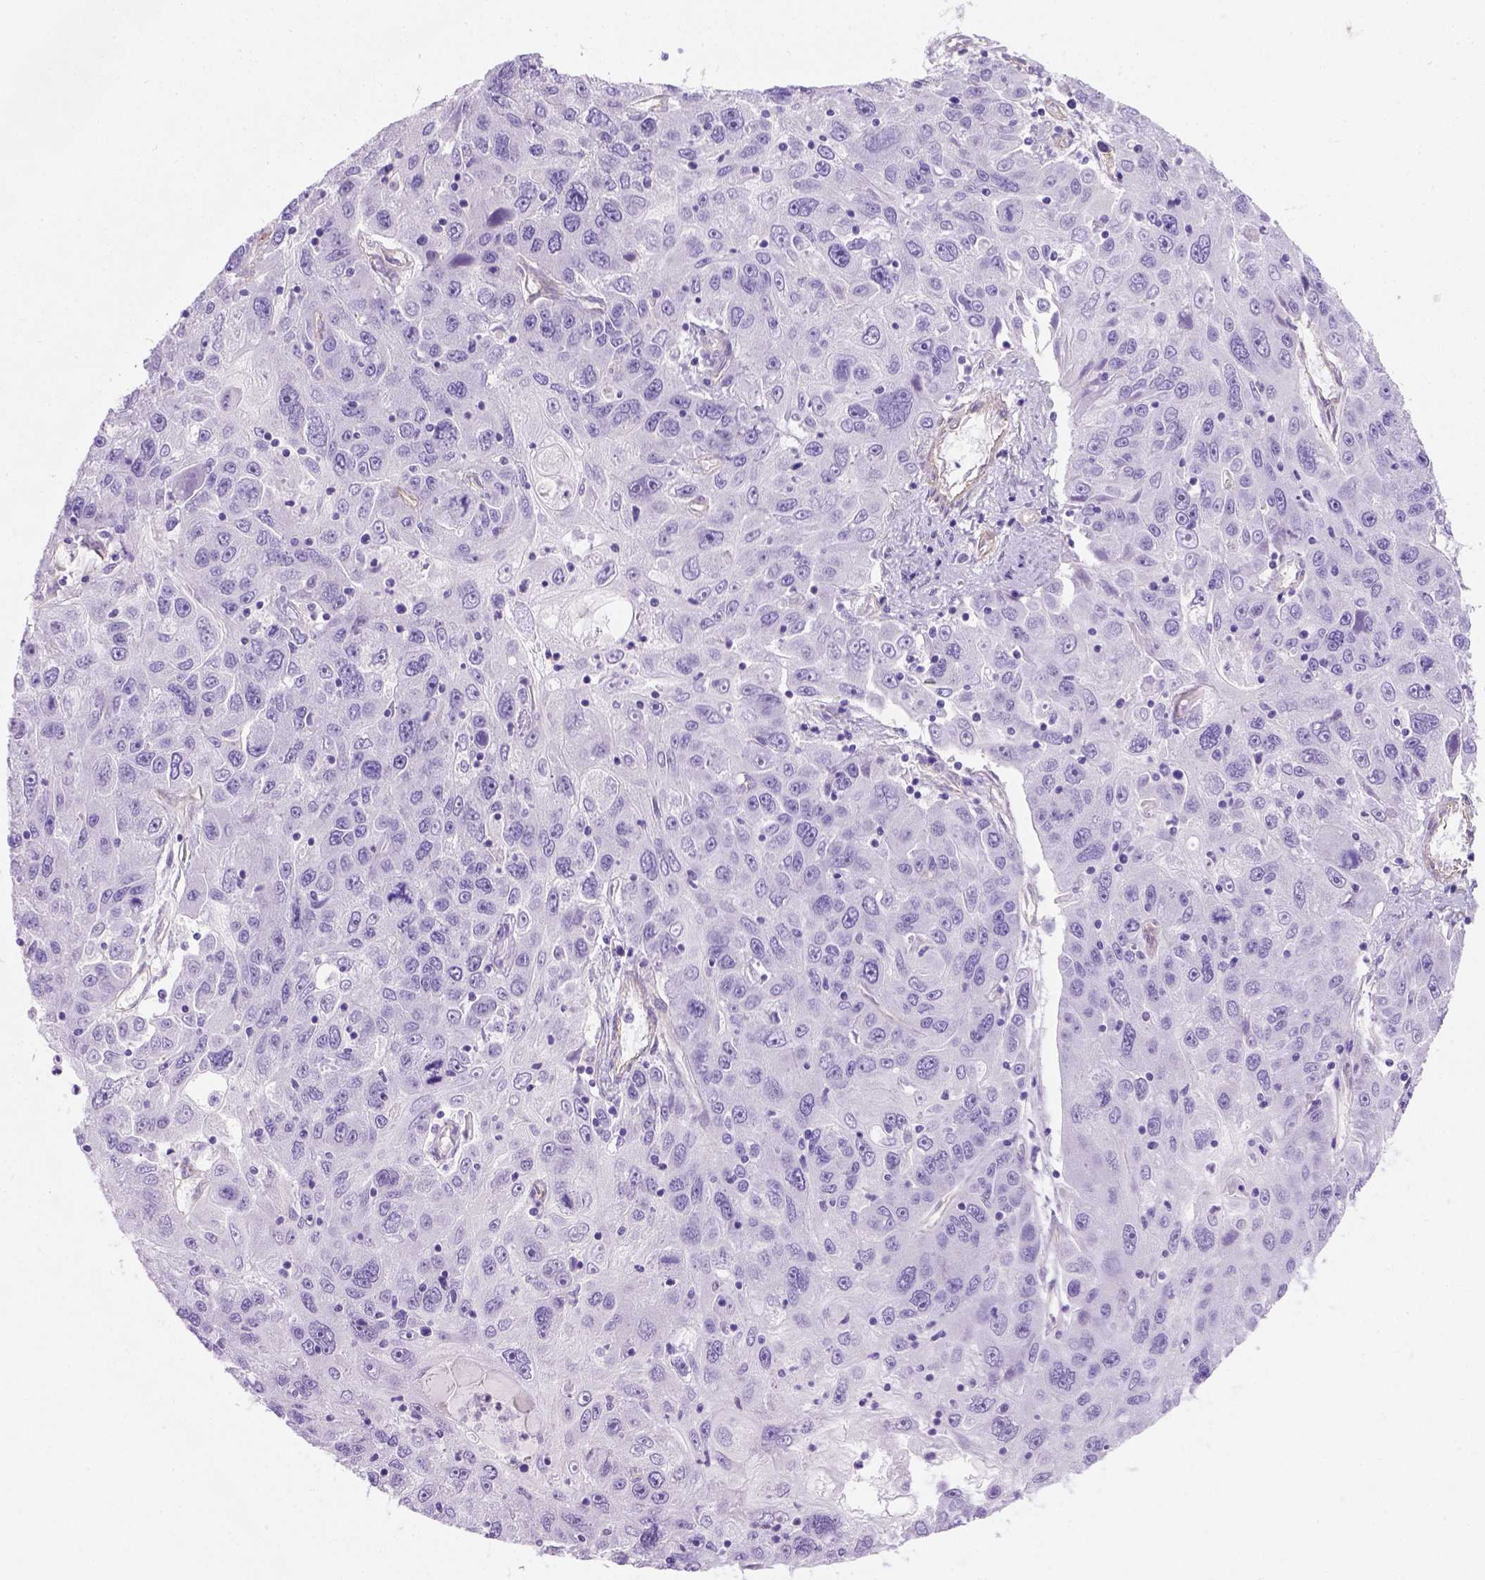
{"staining": {"intensity": "negative", "quantity": "none", "location": "none"}, "tissue": "stomach cancer", "cell_type": "Tumor cells", "image_type": "cancer", "snomed": [{"axis": "morphology", "description": "Adenocarcinoma, NOS"}, {"axis": "topography", "description": "Stomach"}], "caption": "Tumor cells are negative for brown protein staining in stomach cancer. The staining was performed using DAB (3,3'-diaminobenzidine) to visualize the protein expression in brown, while the nuclei were stained in blue with hematoxylin (Magnification: 20x).", "gene": "PHF7", "patient": {"sex": "male", "age": 56}}